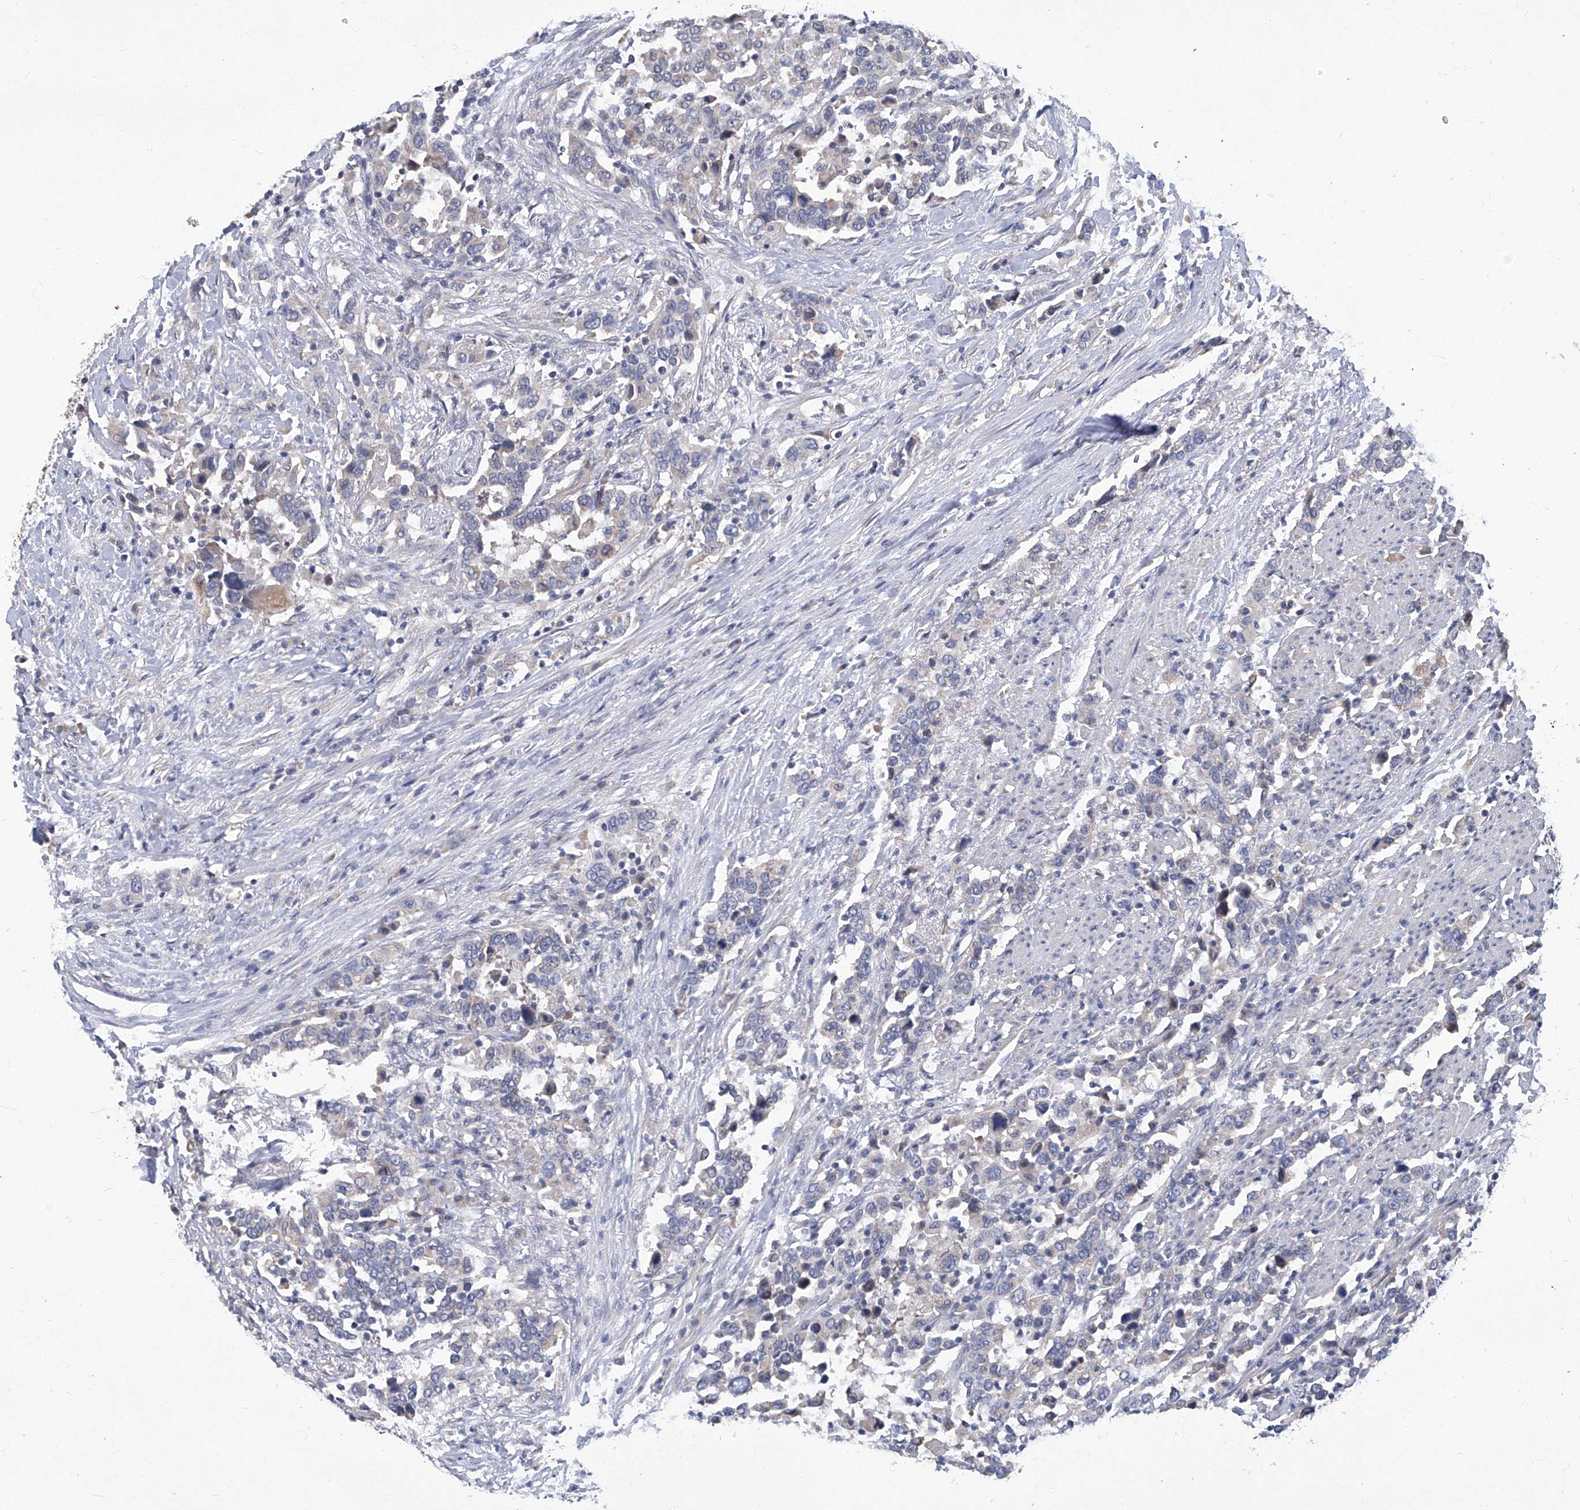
{"staining": {"intensity": "negative", "quantity": "none", "location": "none"}, "tissue": "urothelial cancer", "cell_type": "Tumor cells", "image_type": "cancer", "snomed": [{"axis": "morphology", "description": "Urothelial carcinoma, High grade"}, {"axis": "topography", "description": "Urinary bladder"}], "caption": "High-grade urothelial carcinoma stained for a protein using immunohistochemistry shows no expression tumor cells.", "gene": "TGFBR1", "patient": {"sex": "male", "age": 61}}